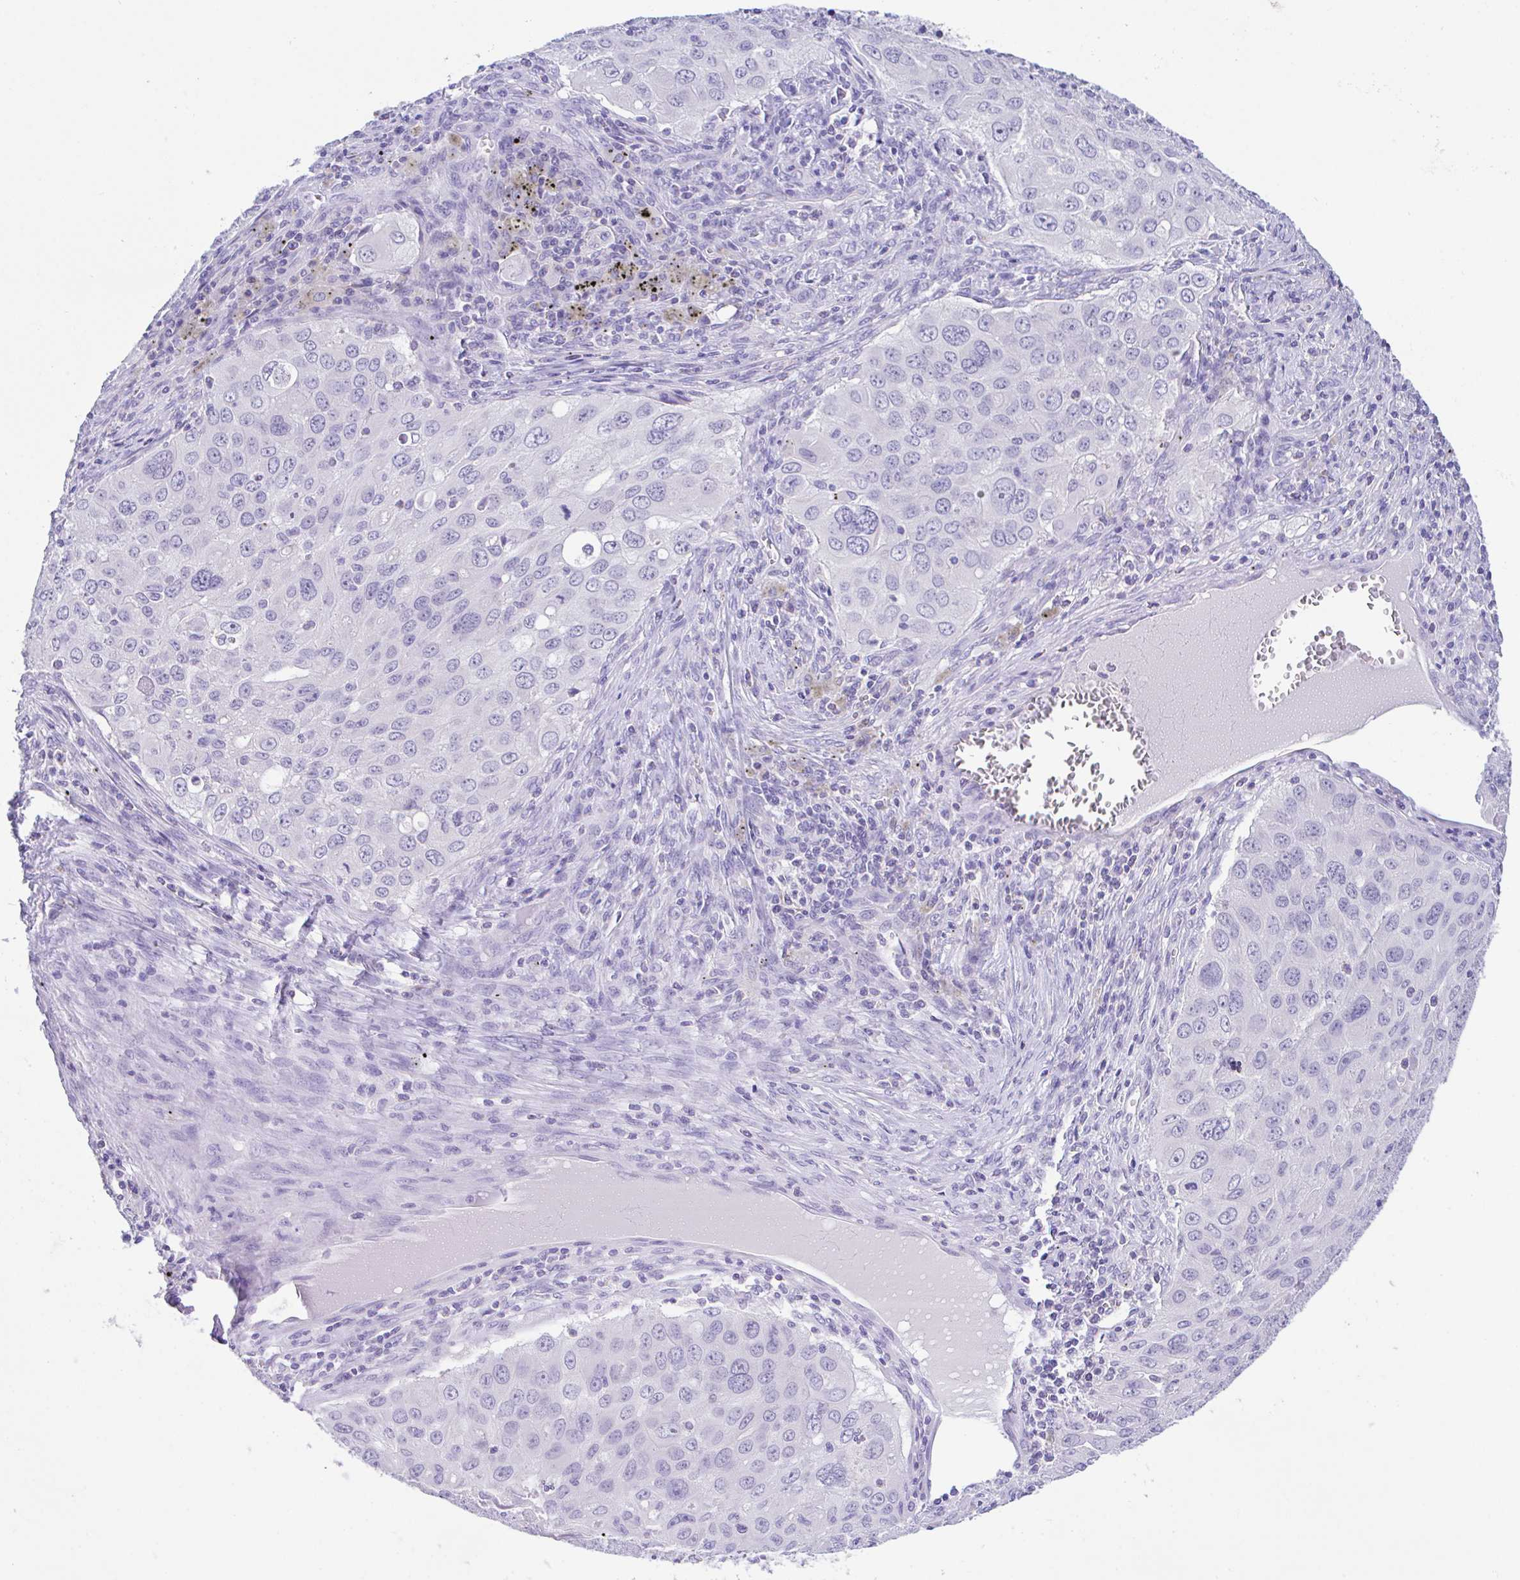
{"staining": {"intensity": "negative", "quantity": "none", "location": "none"}, "tissue": "lung cancer", "cell_type": "Tumor cells", "image_type": "cancer", "snomed": [{"axis": "morphology", "description": "Adenocarcinoma, NOS"}, {"axis": "morphology", "description": "Adenocarcinoma, metastatic, NOS"}, {"axis": "topography", "description": "Lymph node"}, {"axis": "topography", "description": "Lung"}], "caption": "Lung cancer (adenocarcinoma) was stained to show a protein in brown. There is no significant staining in tumor cells. (DAB (3,3'-diaminobenzidine) immunohistochemistry (IHC), high magnification).", "gene": "HACD4", "patient": {"sex": "female", "age": 42}}